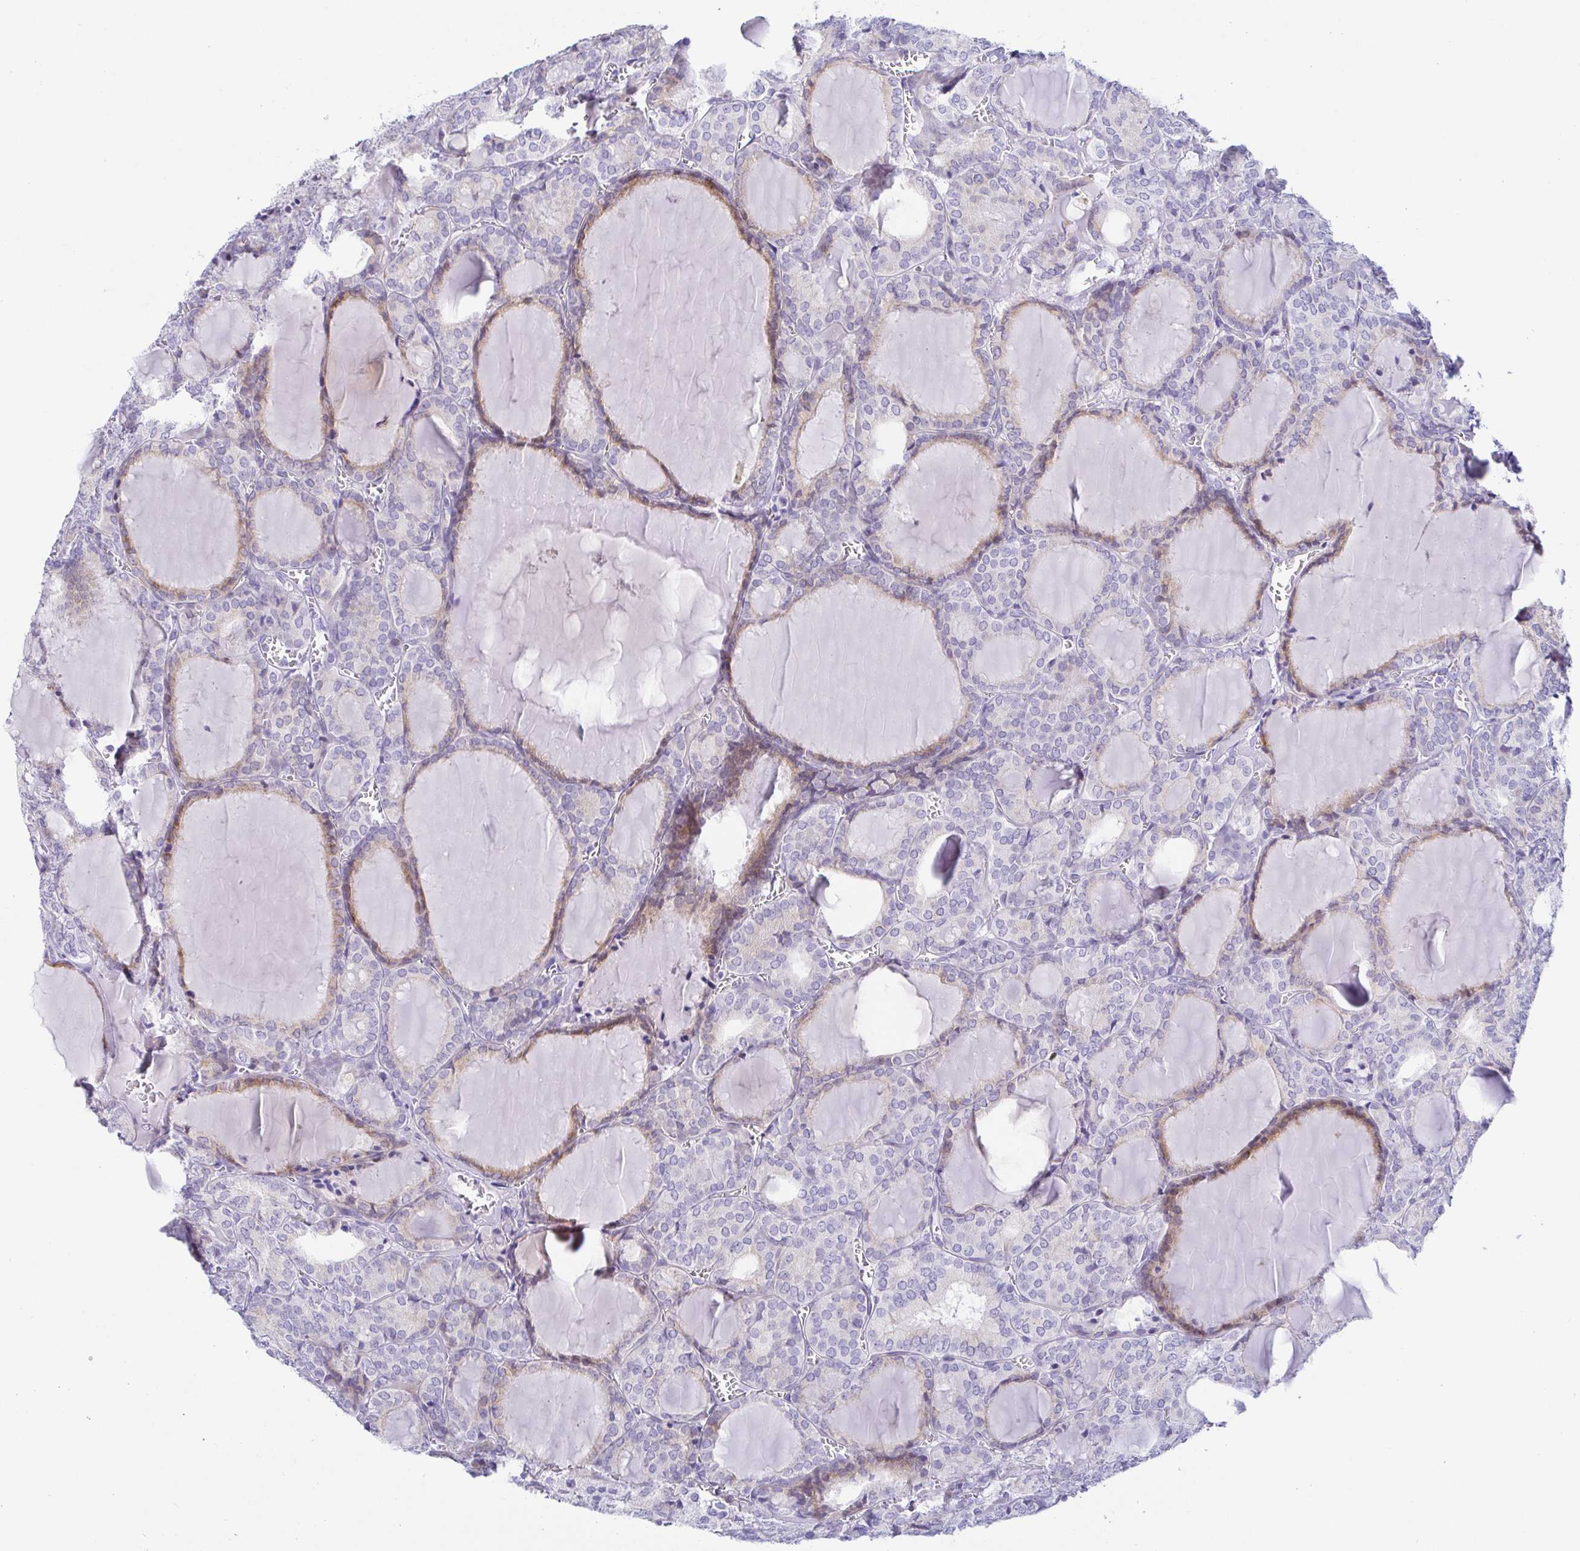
{"staining": {"intensity": "negative", "quantity": "none", "location": "none"}, "tissue": "thyroid cancer", "cell_type": "Tumor cells", "image_type": "cancer", "snomed": [{"axis": "morphology", "description": "Follicular adenoma carcinoma, NOS"}, {"axis": "topography", "description": "Thyroid gland"}], "caption": "Histopathology image shows no significant protein staining in tumor cells of thyroid cancer (follicular adenoma carcinoma).", "gene": "PINLYP", "patient": {"sex": "male", "age": 74}}